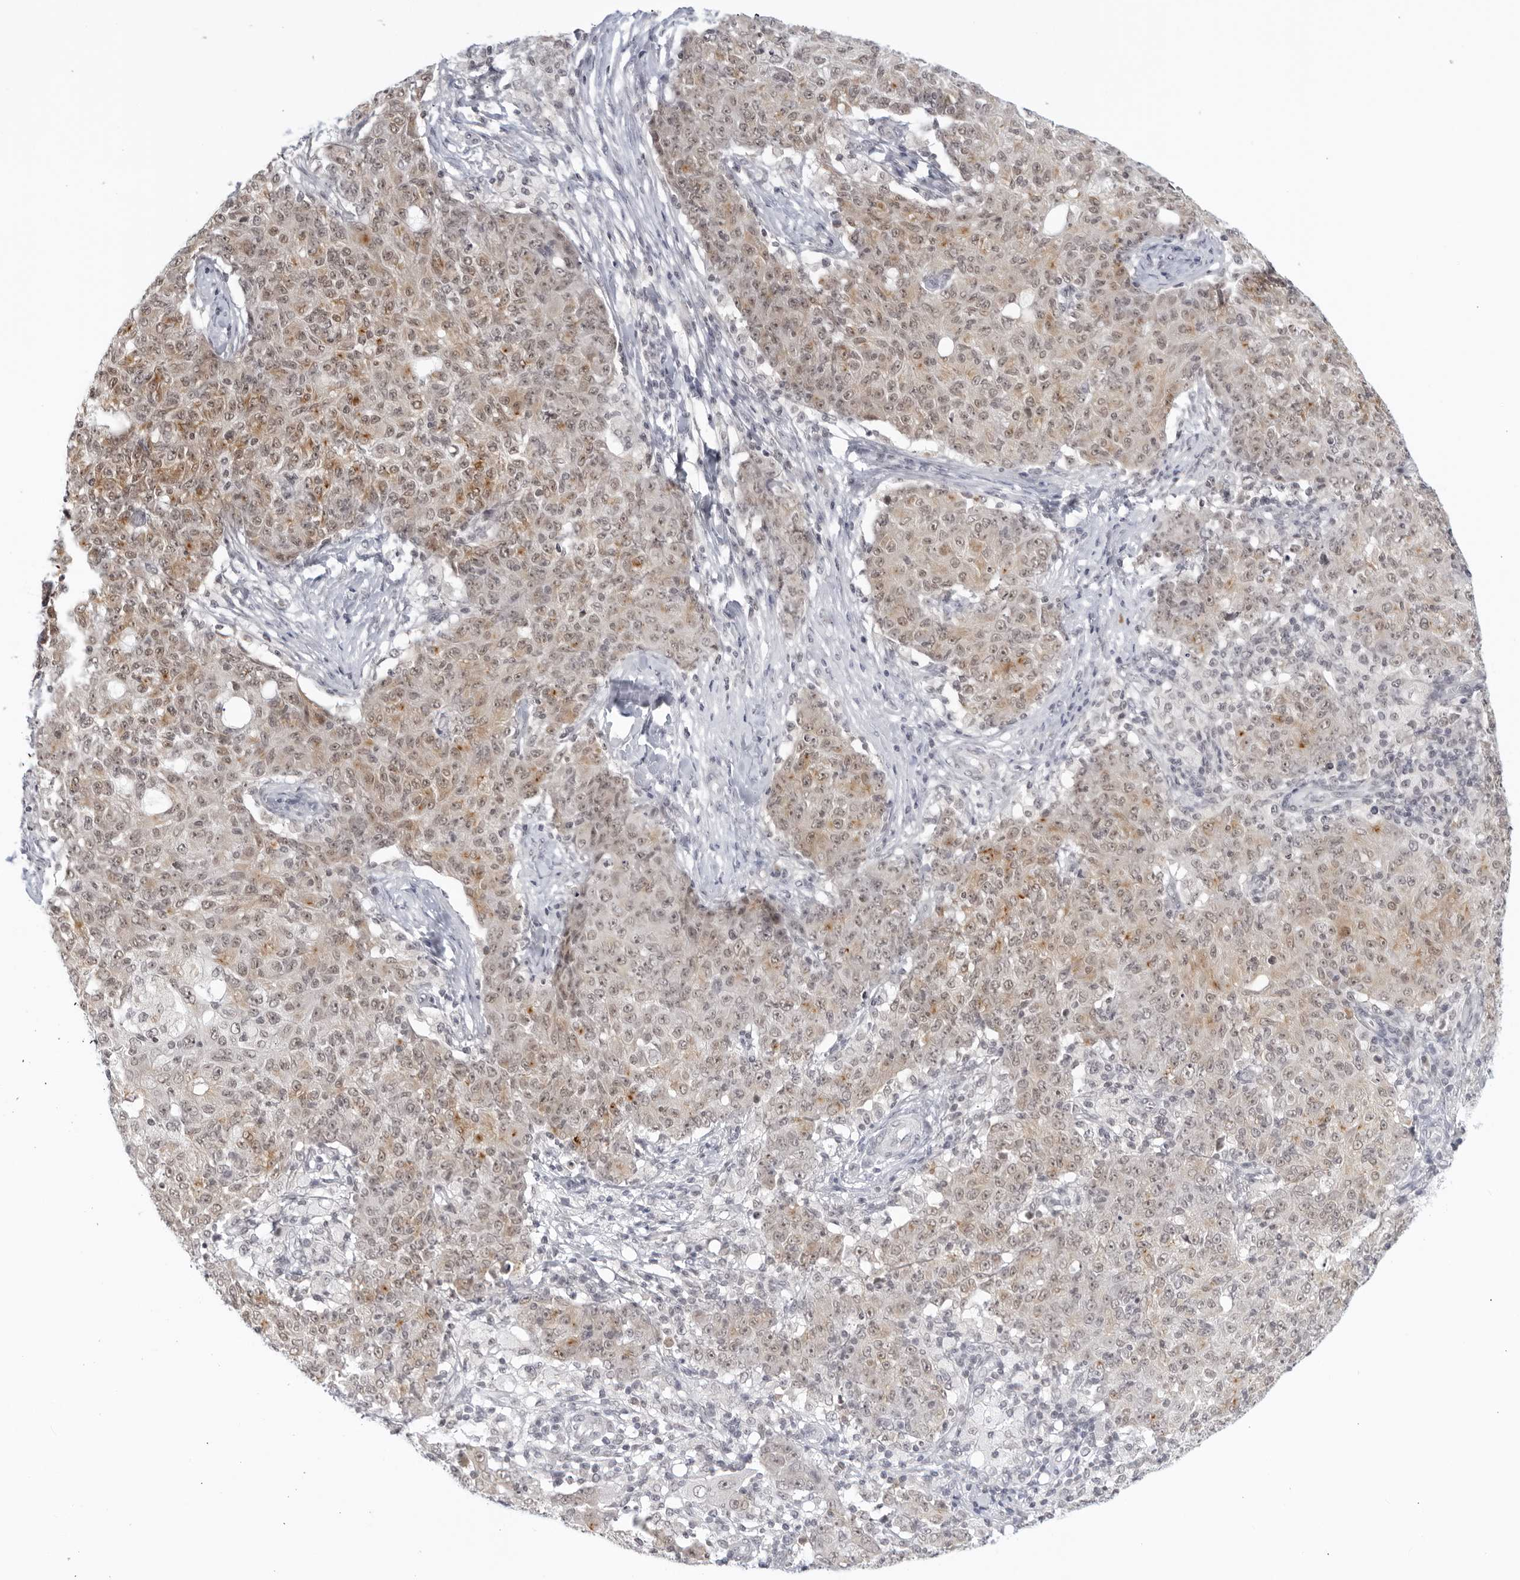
{"staining": {"intensity": "moderate", "quantity": "<25%", "location": "cytoplasmic/membranous"}, "tissue": "ovarian cancer", "cell_type": "Tumor cells", "image_type": "cancer", "snomed": [{"axis": "morphology", "description": "Carcinoma, endometroid"}, {"axis": "topography", "description": "Ovary"}], "caption": "This histopathology image reveals immunohistochemistry staining of ovarian cancer (endometroid carcinoma), with low moderate cytoplasmic/membranous expression in about <25% of tumor cells.", "gene": "RAB11FIP3", "patient": {"sex": "female", "age": 42}}